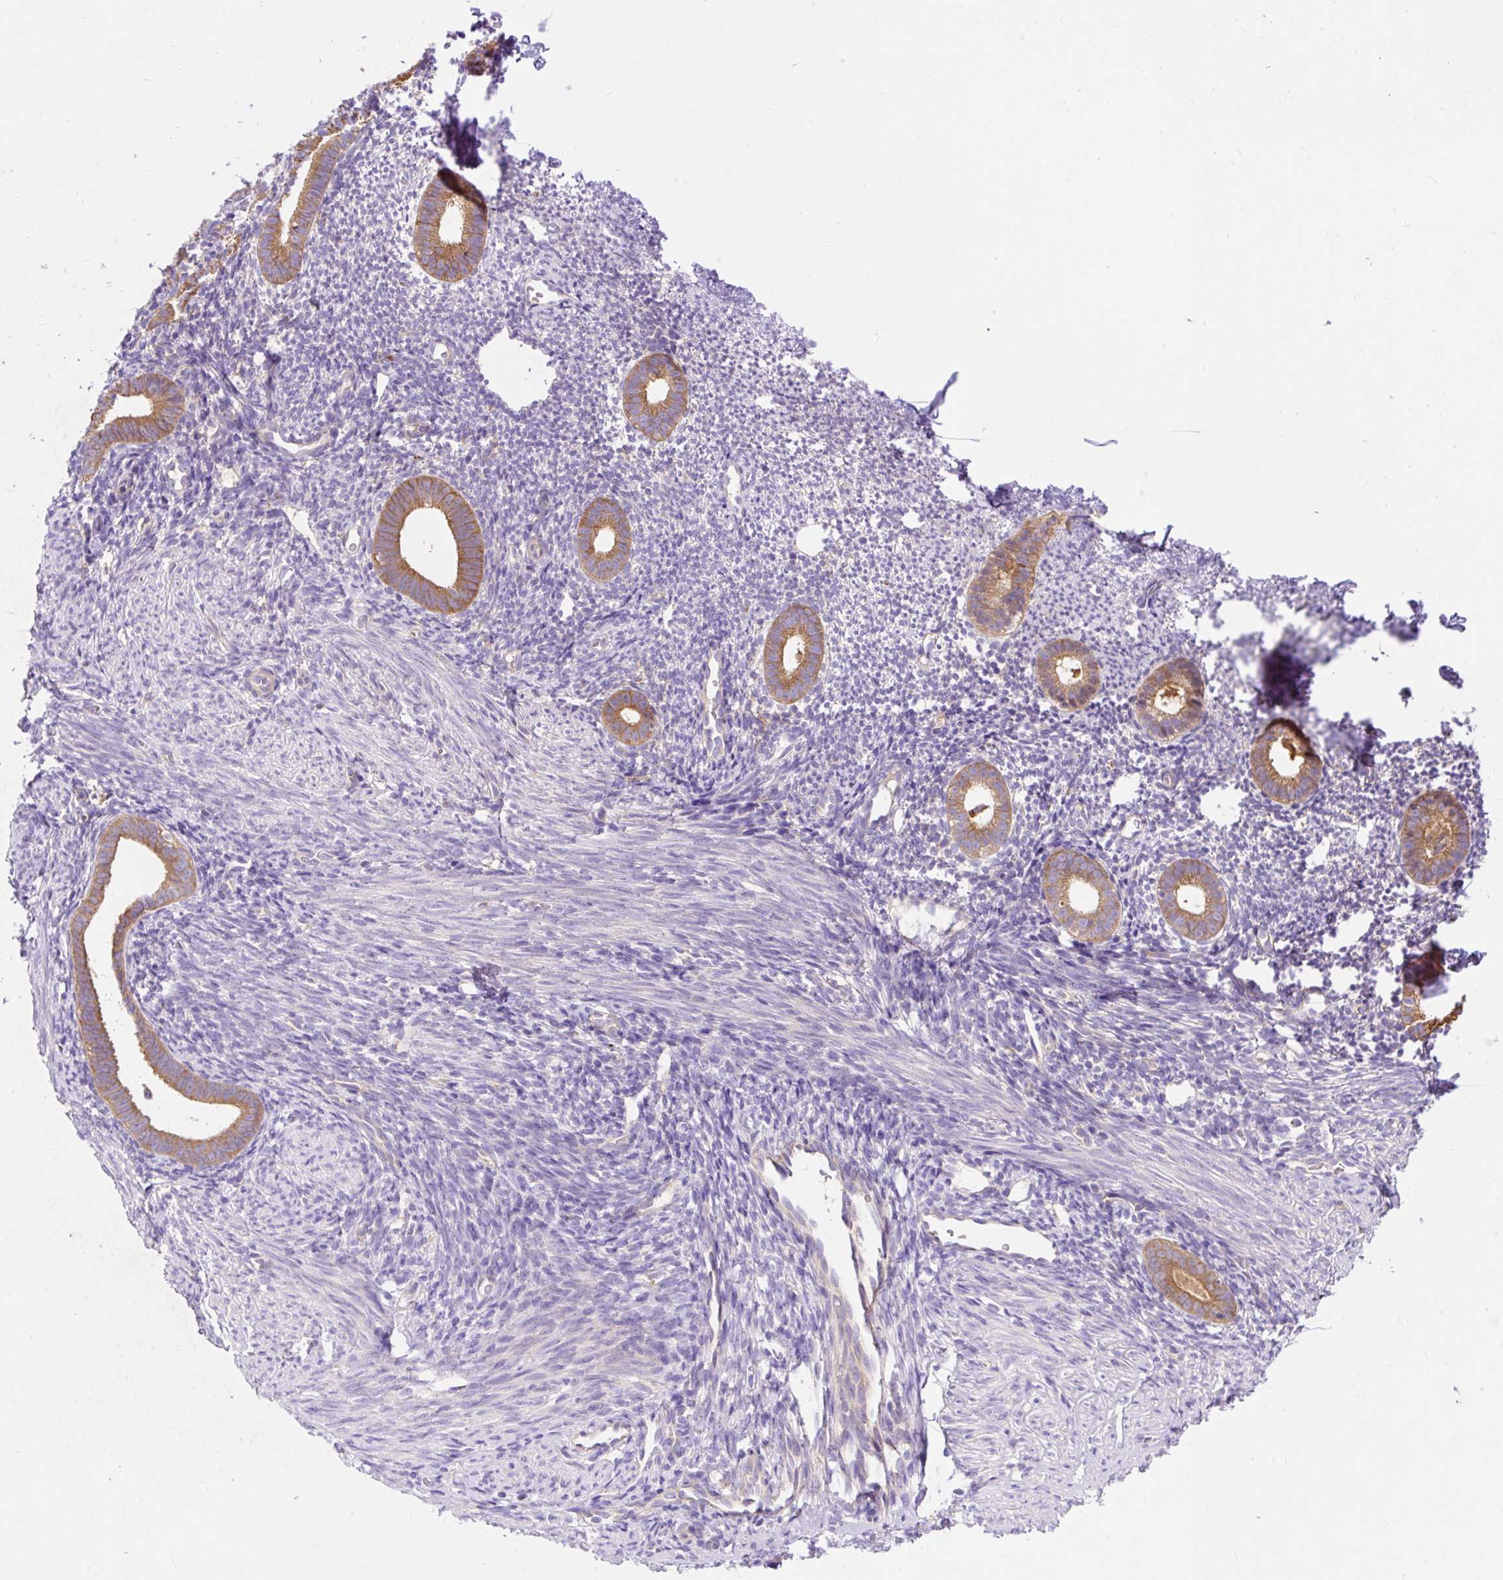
{"staining": {"intensity": "negative", "quantity": "none", "location": "none"}, "tissue": "endometrium", "cell_type": "Cells in endometrial stroma", "image_type": "normal", "snomed": [{"axis": "morphology", "description": "Normal tissue, NOS"}, {"axis": "topography", "description": "Endometrium"}], "caption": "Cells in endometrial stroma are negative for brown protein staining in normal endometrium.", "gene": "OR4K15", "patient": {"sex": "female", "age": 39}}